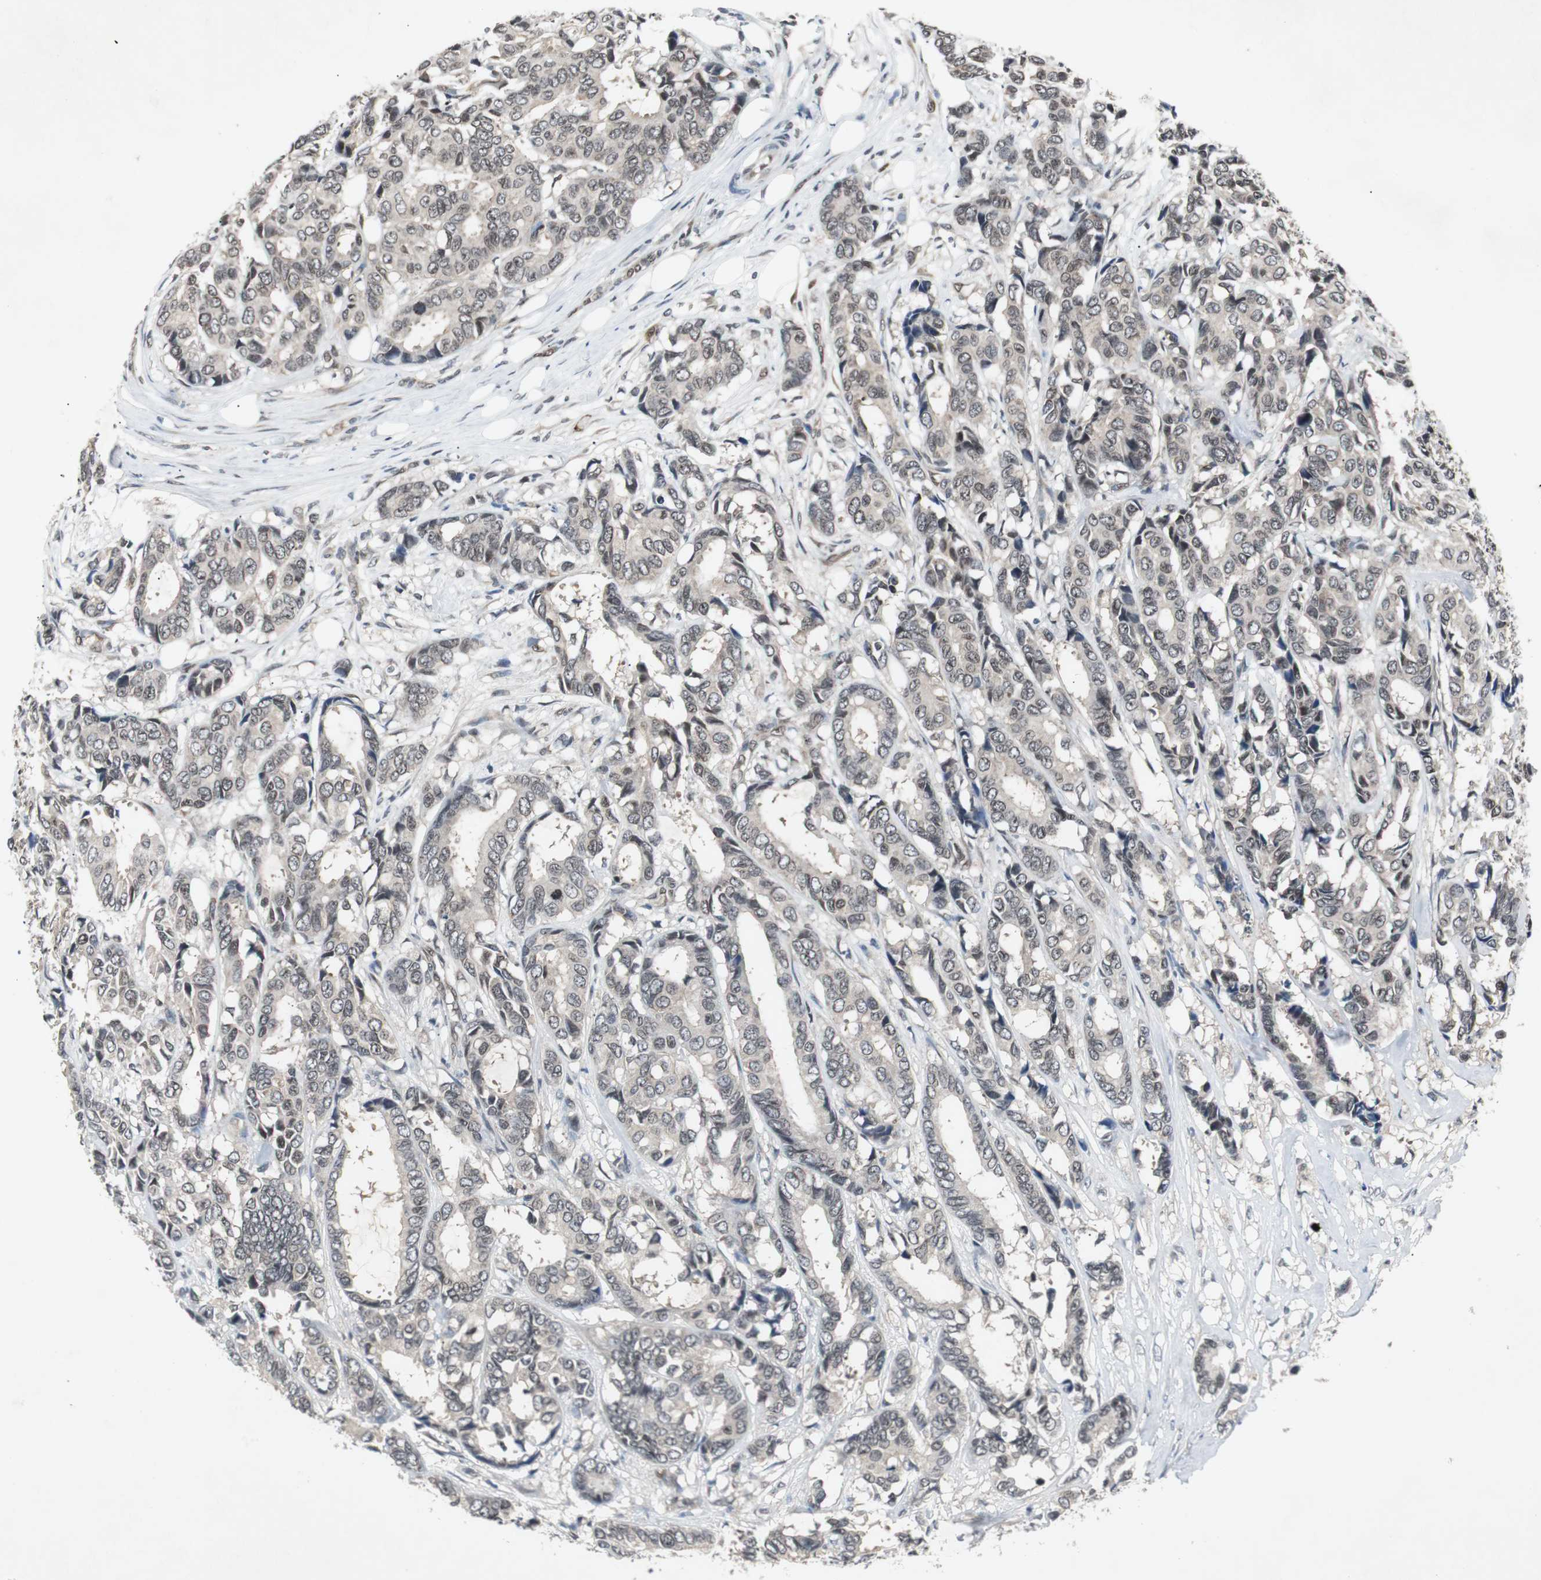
{"staining": {"intensity": "negative", "quantity": "none", "location": "none"}, "tissue": "breast cancer", "cell_type": "Tumor cells", "image_type": "cancer", "snomed": [{"axis": "morphology", "description": "Duct carcinoma"}, {"axis": "topography", "description": "Breast"}], "caption": "A high-resolution histopathology image shows IHC staining of intraductal carcinoma (breast), which demonstrates no significant expression in tumor cells.", "gene": "SMAD1", "patient": {"sex": "female", "age": 87}}